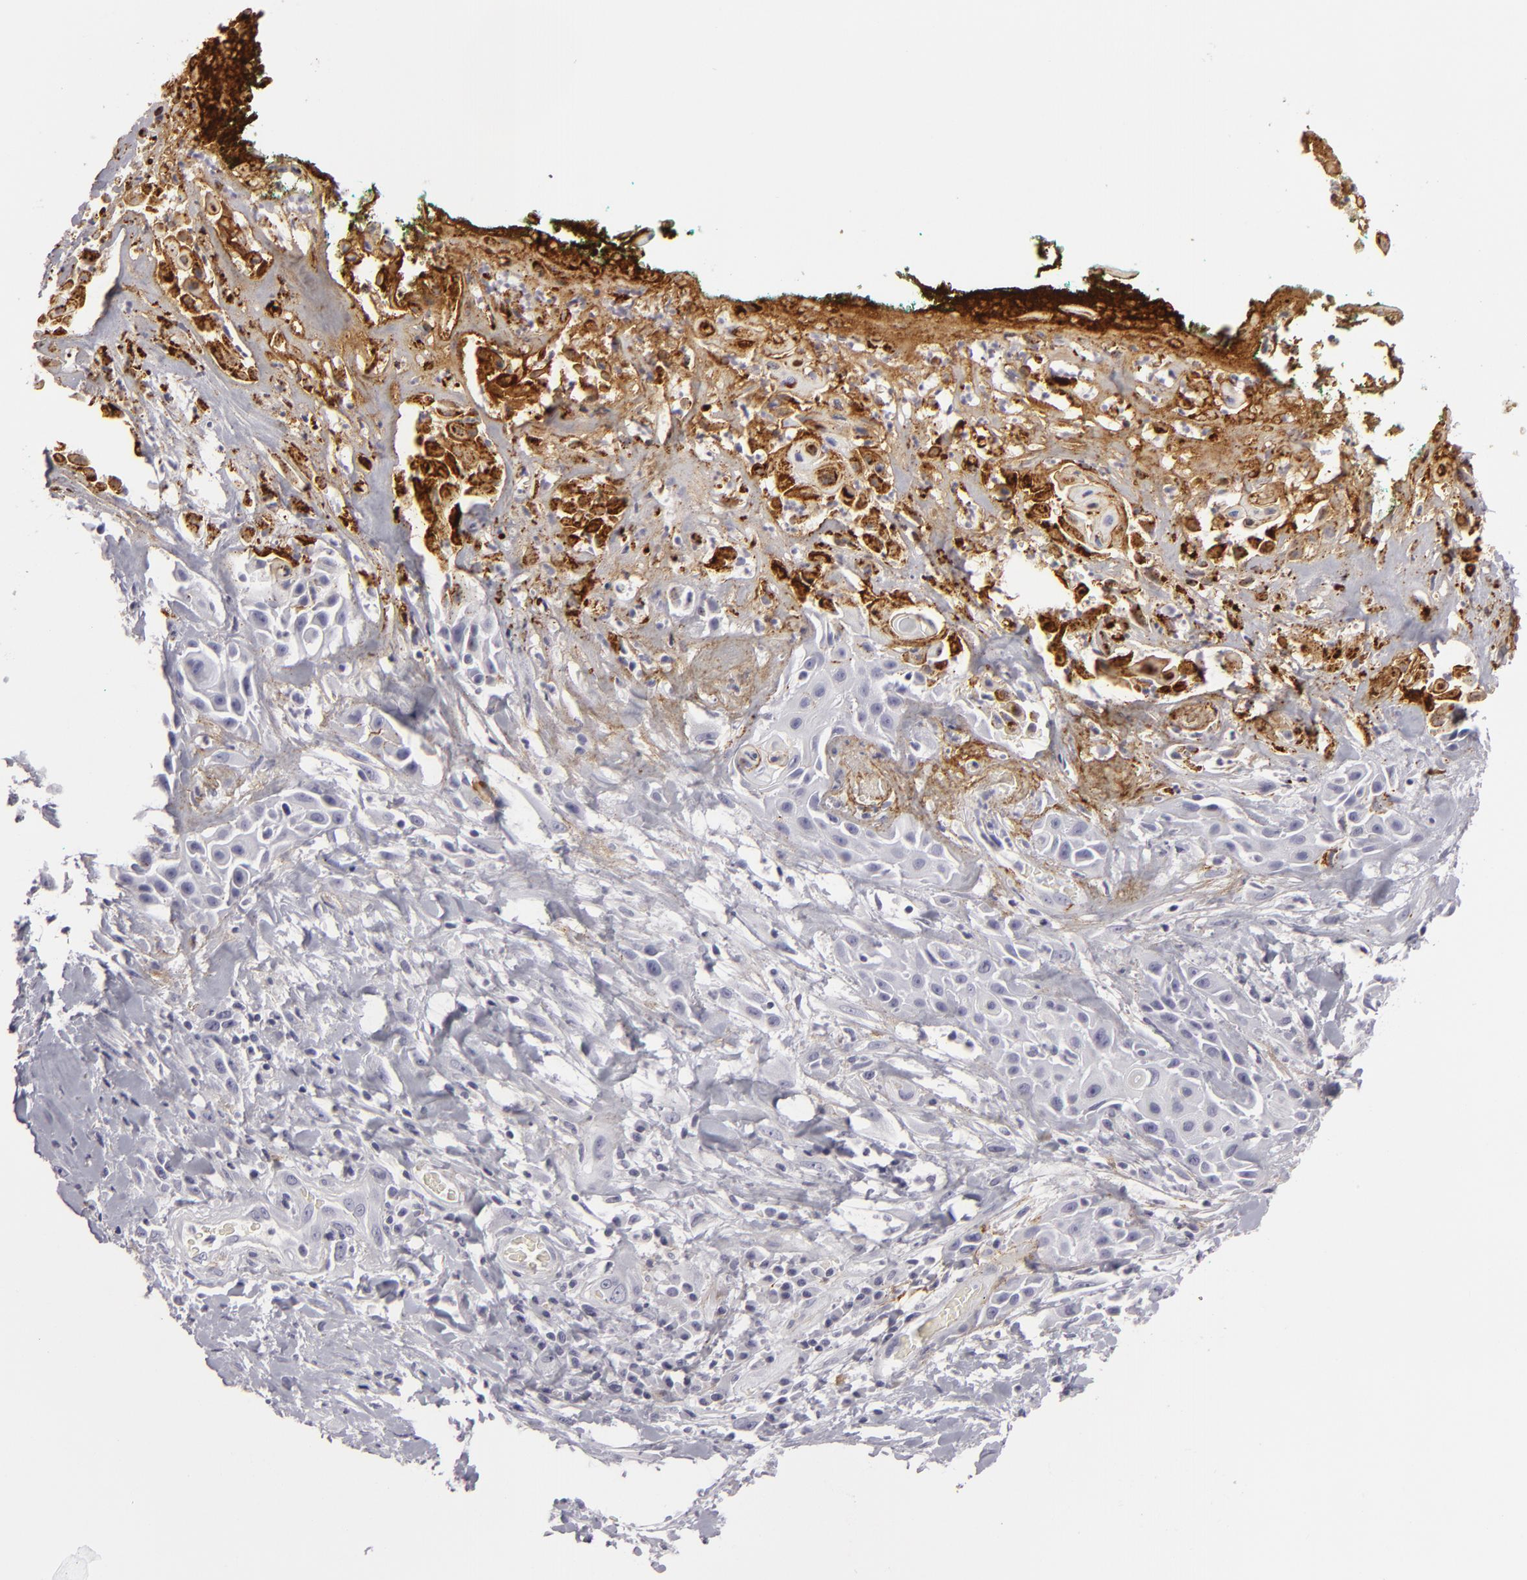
{"staining": {"intensity": "negative", "quantity": "none", "location": "none"}, "tissue": "skin cancer", "cell_type": "Tumor cells", "image_type": "cancer", "snomed": [{"axis": "morphology", "description": "Squamous cell carcinoma, NOS"}, {"axis": "topography", "description": "Skin"}, {"axis": "topography", "description": "Anal"}], "caption": "DAB immunohistochemical staining of human squamous cell carcinoma (skin) reveals no significant positivity in tumor cells.", "gene": "C9", "patient": {"sex": "male", "age": 64}}